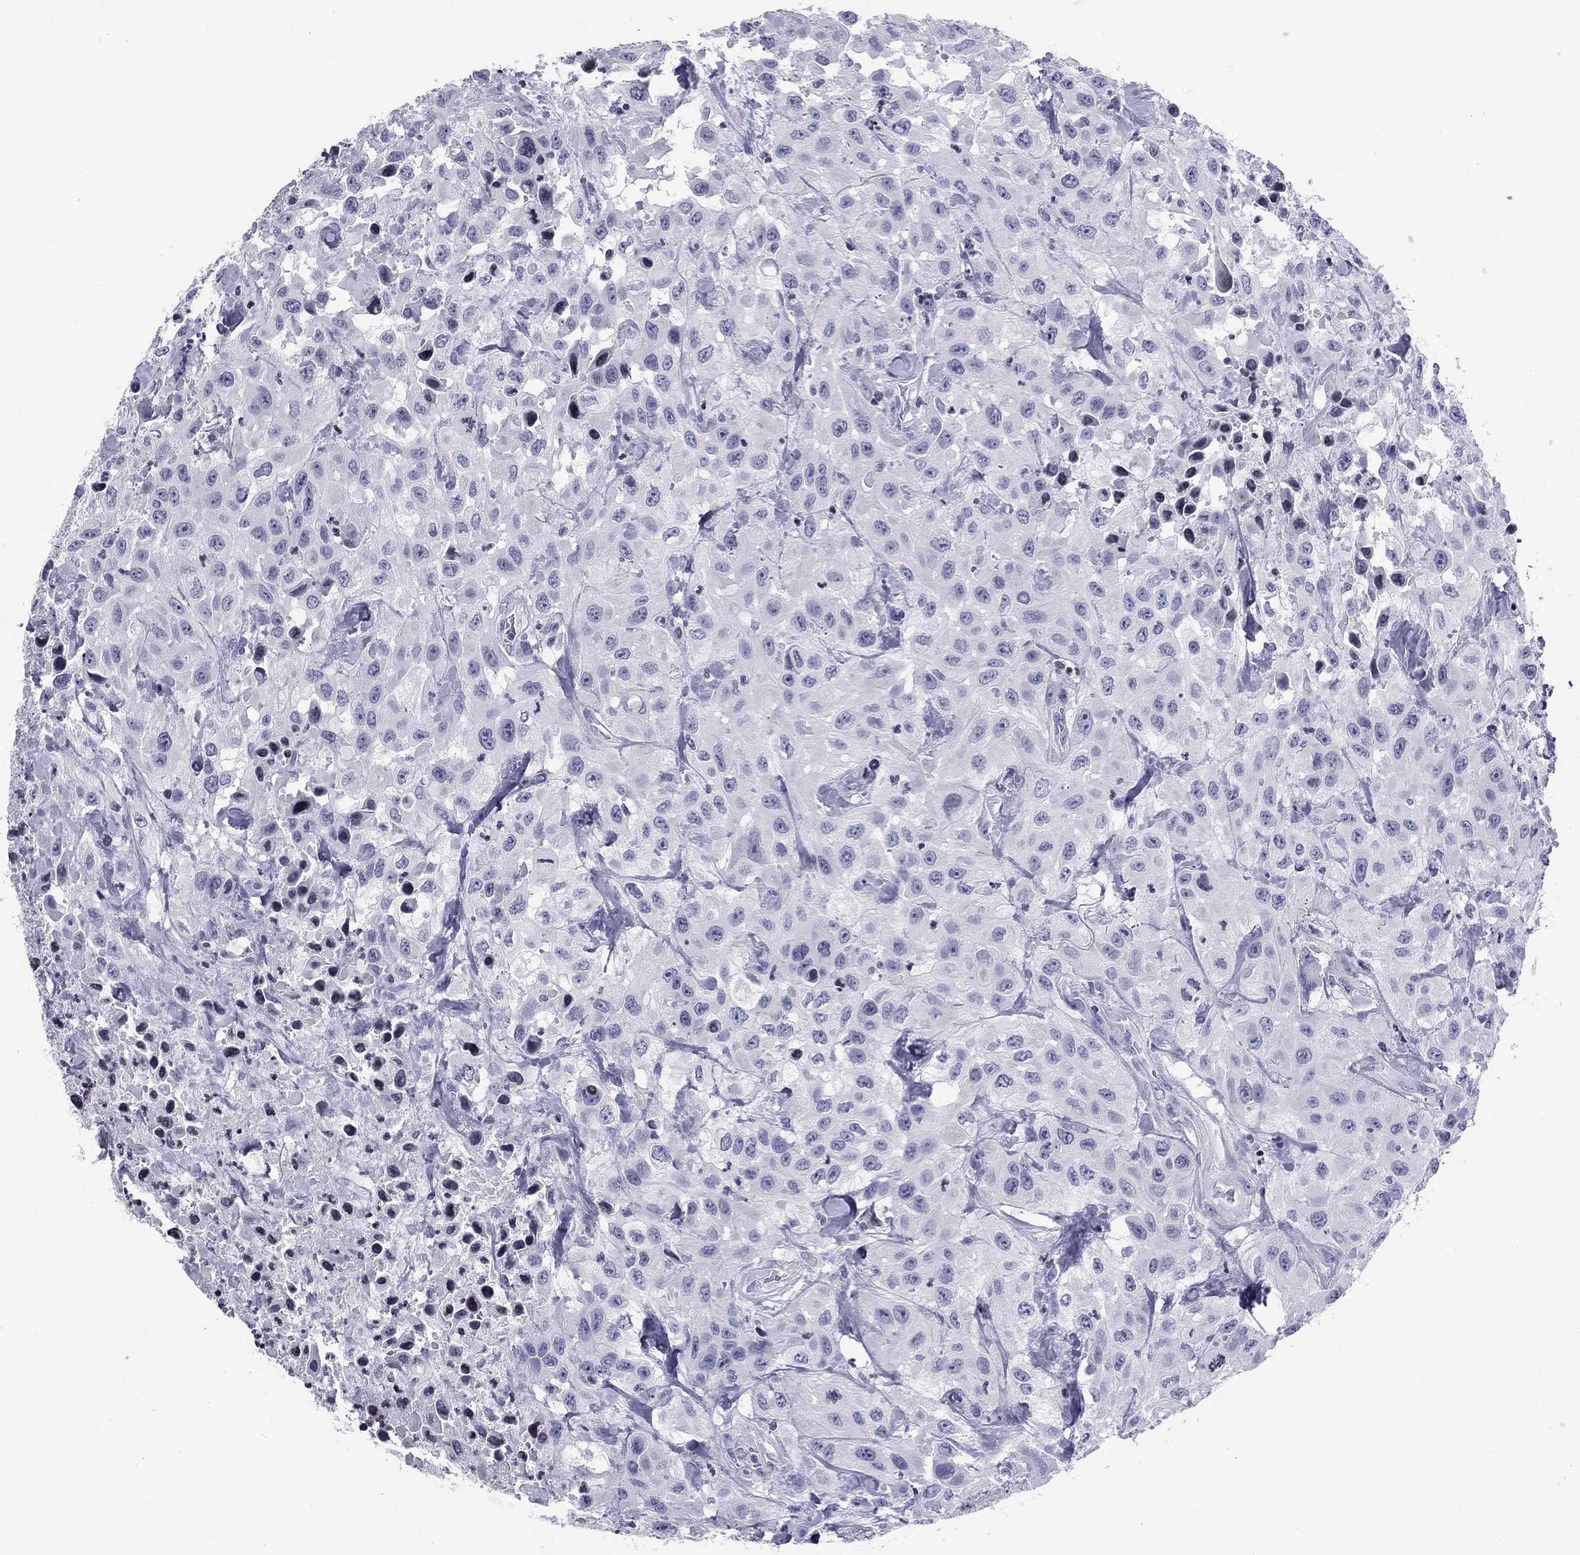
{"staining": {"intensity": "negative", "quantity": "none", "location": "none"}, "tissue": "urothelial cancer", "cell_type": "Tumor cells", "image_type": "cancer", "snomed": [{"axis": "morphology", "description": "Urothelial carcinoma, High grade"}, {"axis": "topography", "description": "Urinary bladder"}], "caption": "IHC micrograph of neoplastic tissue: human urothelial cancer stained with DAB (3,3'-diaminobenzidine) demonstrates no significant protein expression in tumor cells.", "gene": "CCDC144A", "patient": {"sex": "male", "age": 79}}